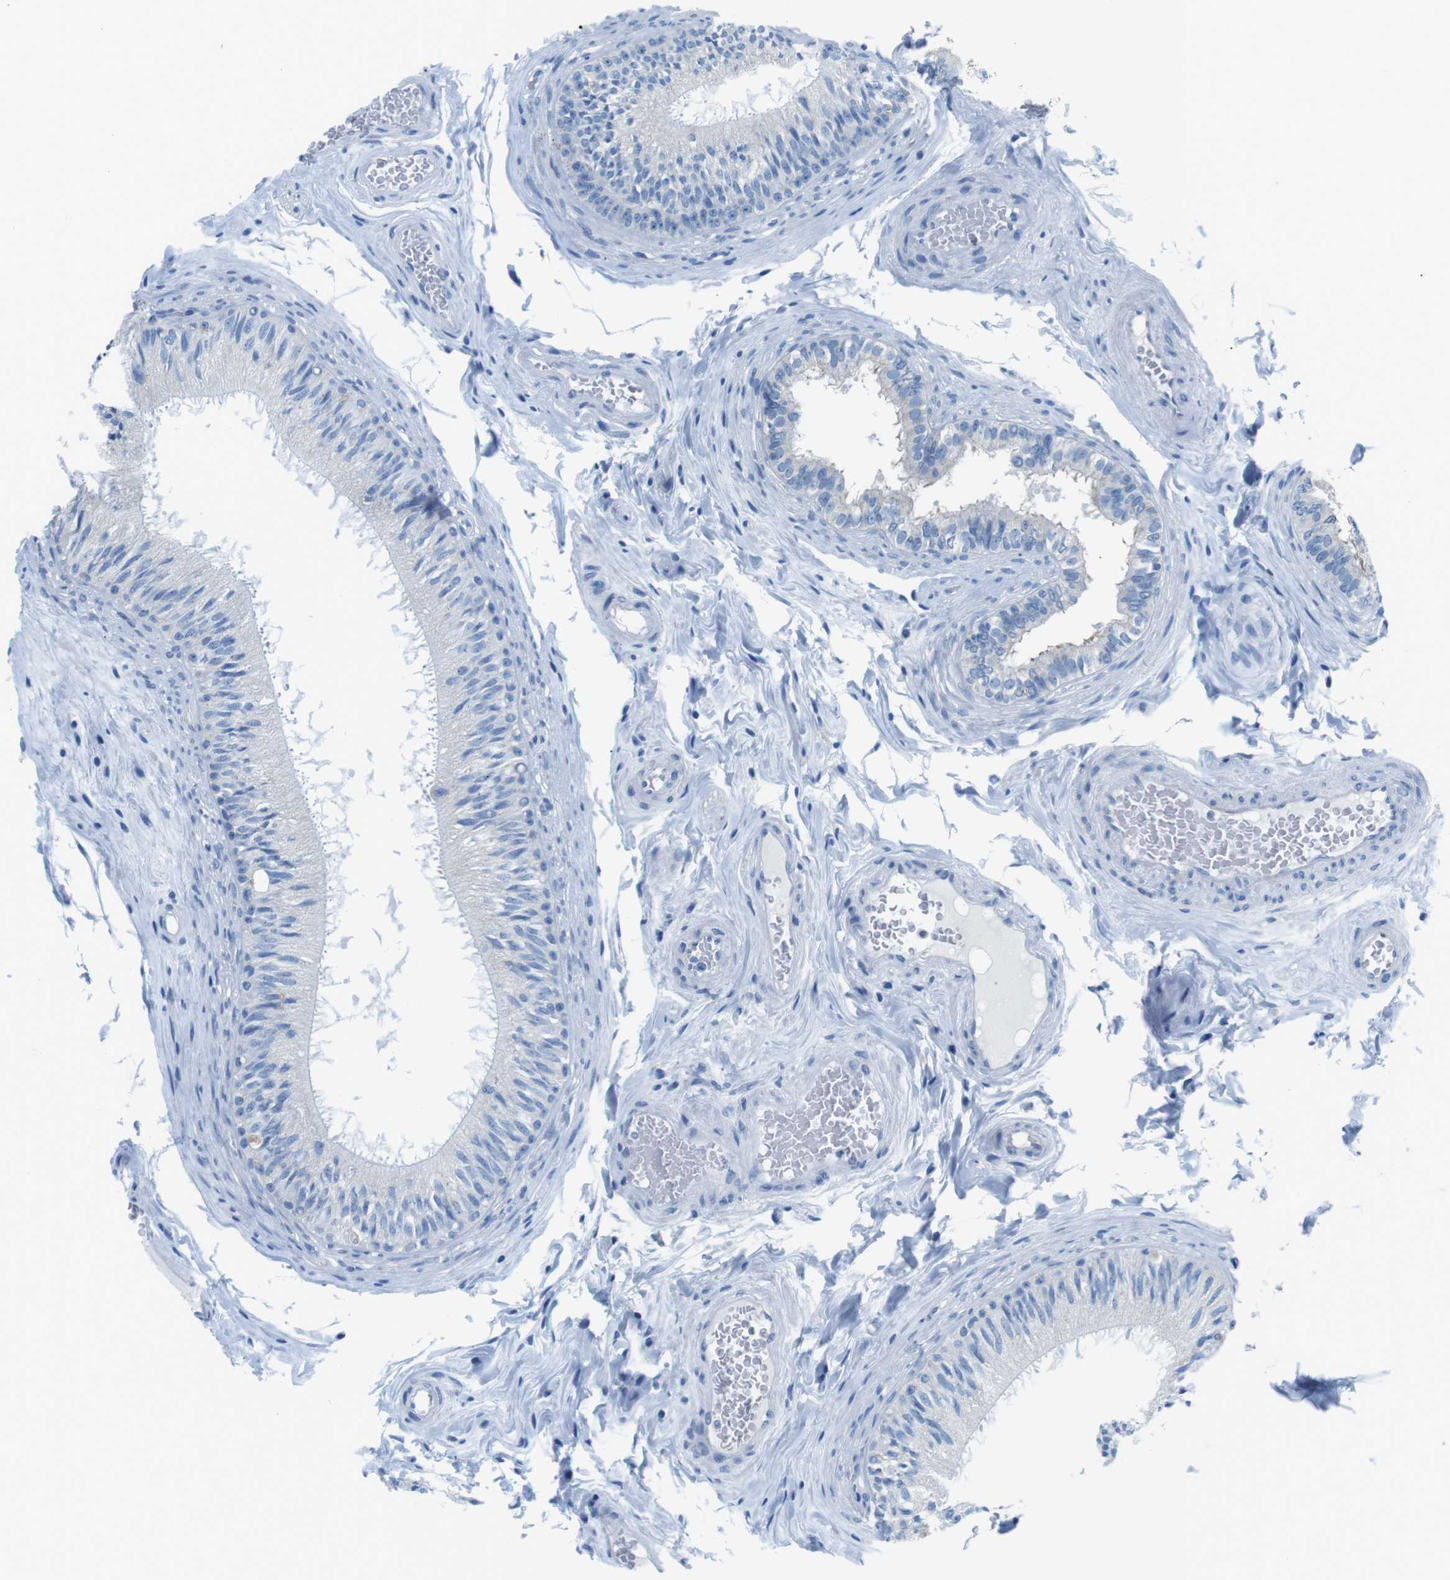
{"staining": {"intensity": "negative", "quantity": "none", "location": "none"}, "tissue": "epididymis", "cell_type": "Glandular cells", "image_type": "normal", "snomed": [{"axis": "morphology", "description": "Normal tissue, NOS"}, {"axis": "topography", "description": "Testis"}, {"axis": "topography", "description": "Epididymis"}], "caption": "Immunohistochemistry (IHC) image of normal epididymis: epididymis stained with DAB demonstrates no significant protein positivity in glandular cells. (DAB (3,3'-diaminobenzidine) IHC with hematoxylin counter stain).", "gene": "MUC2", "patient": {"sex": "male", "age": 36}}